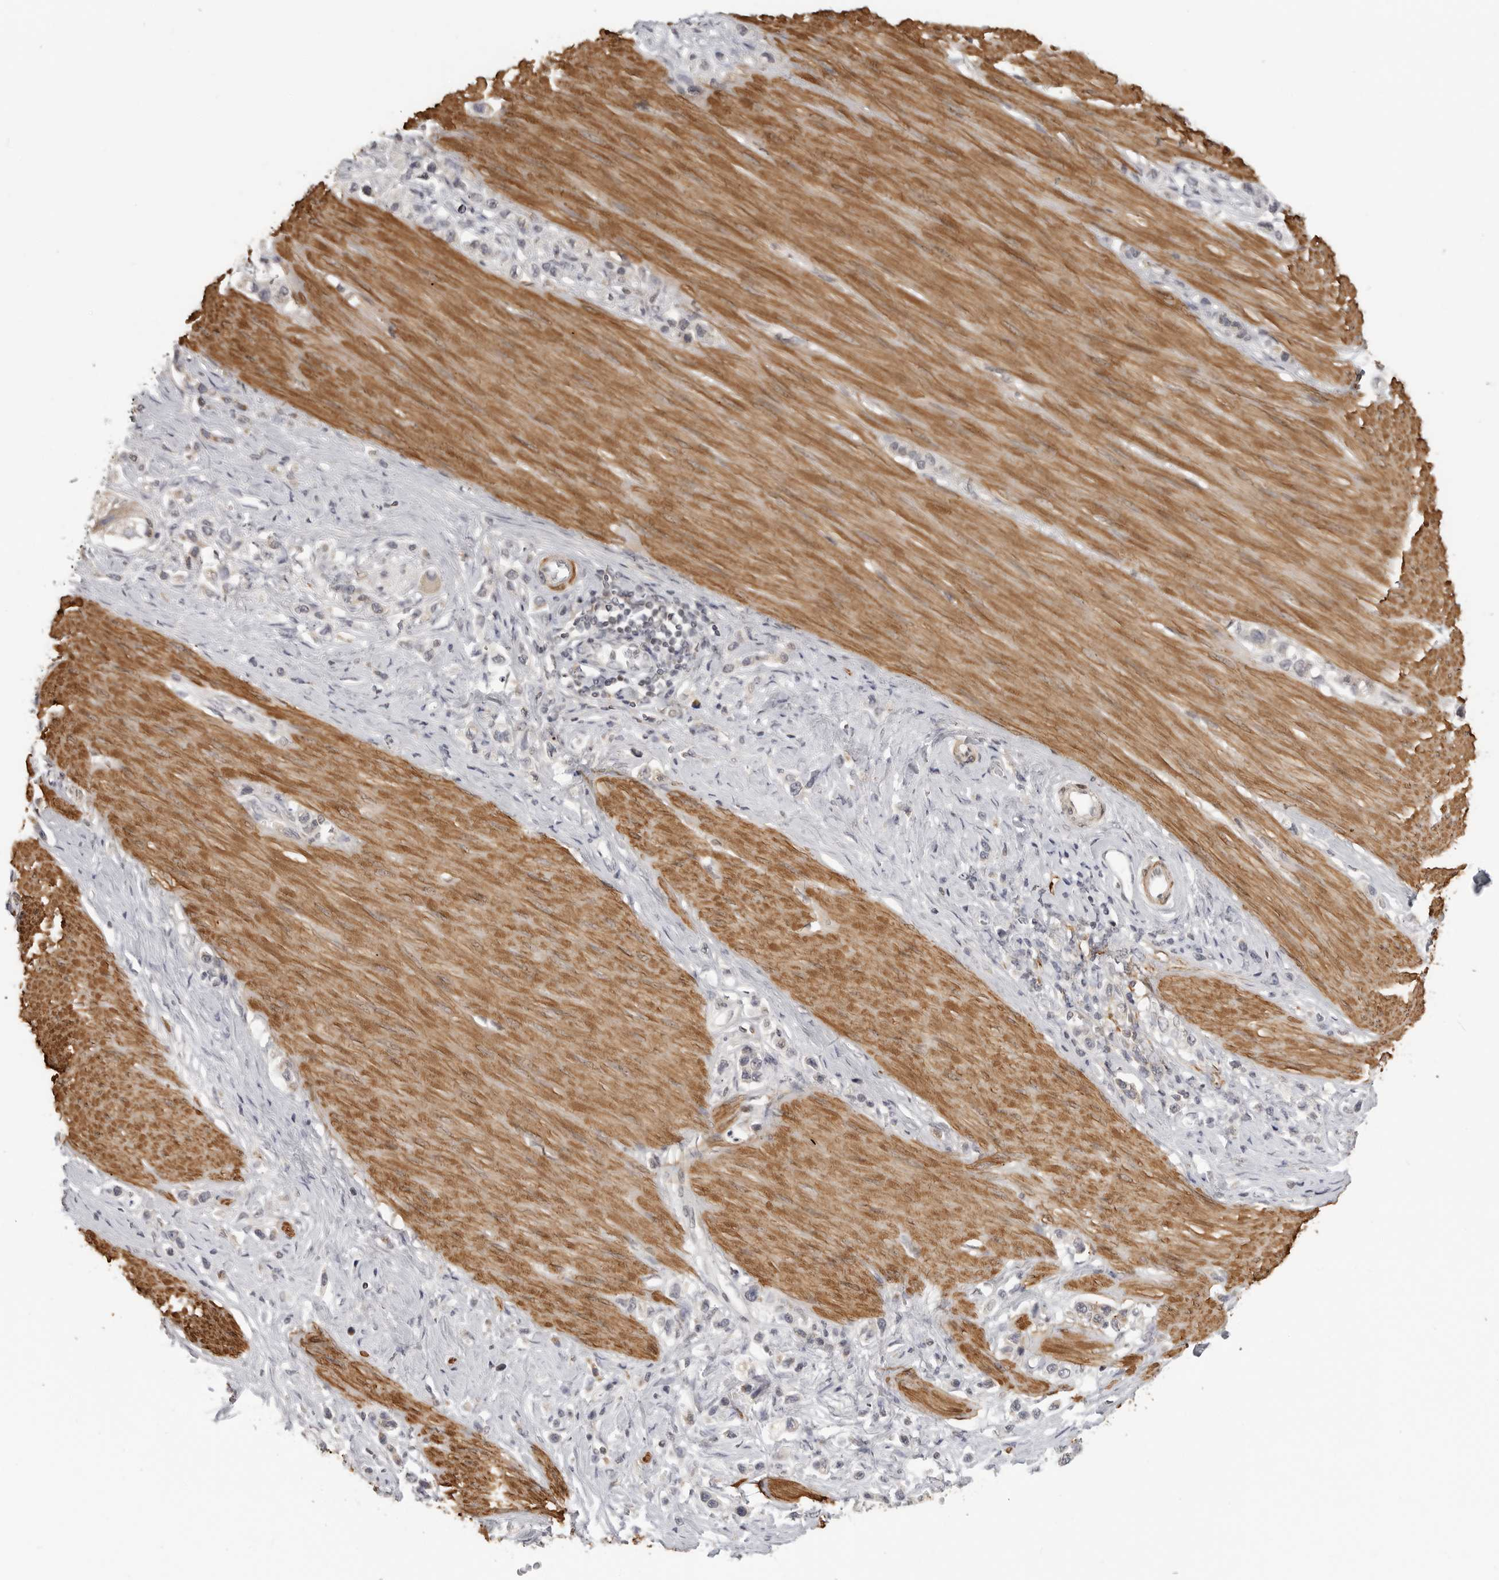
{"staining": {"intensity": "negative", "quantity": "none", "location": "none"}, "tissue": "stomach cancer", "cell_type": "Tumor cells", "image_type": "cancer", "snomed": [{"axis": "morphology", "description": "Adenocarcinoma, NOS"}, {"axis": "topography", "description": "Stomach"}], "caption": "Protein analysis of stomach adenocarcinoma shows no significant staining in tumor cells.", "gene": "MAP7D1", "patient": {"sex": "female", "age": 65}}